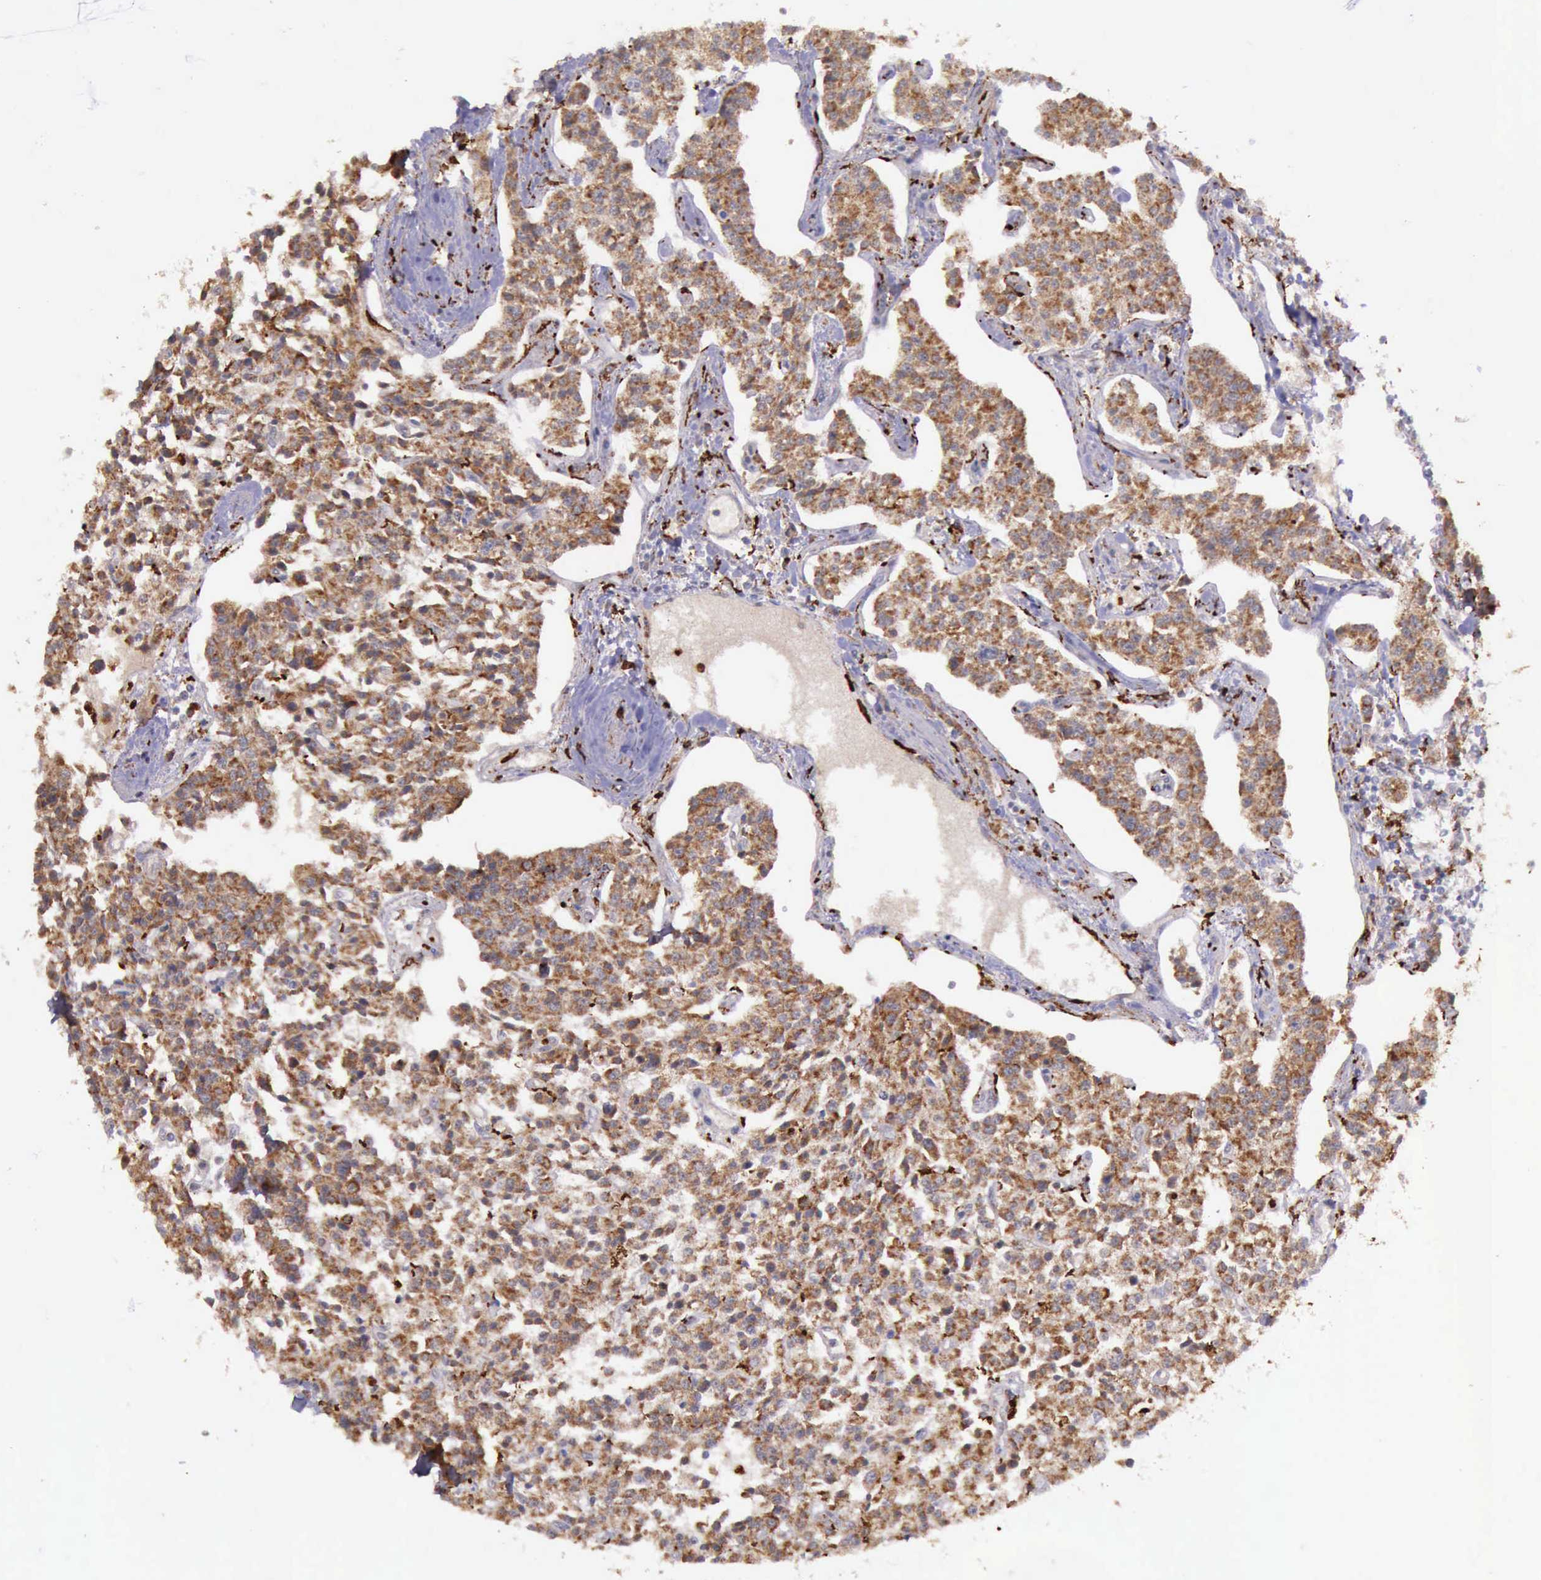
{"staining": {"intensity": "strong", "quantity": ">75%", "location": "cytoplasmic/membranous"}, "tissue": "carcinoid", "cell_type": "Tumor cells", "image_type": "cancer", "snomed": [{"axis": "morphology", "description": "Carcinoid, malignant, NOS"}, {"axis": "topography", "description": "Stomach"}], "caption": "A high amount of strong cytoplasmic/membranous positivity is seen in about >75% of tumor cells in carcinoid tissue. (brown staining indicates protein expression, while blue staining denotes nuclei).", "gene": "ARMCX3", "patient": {"sex": "female", "age": 76}}